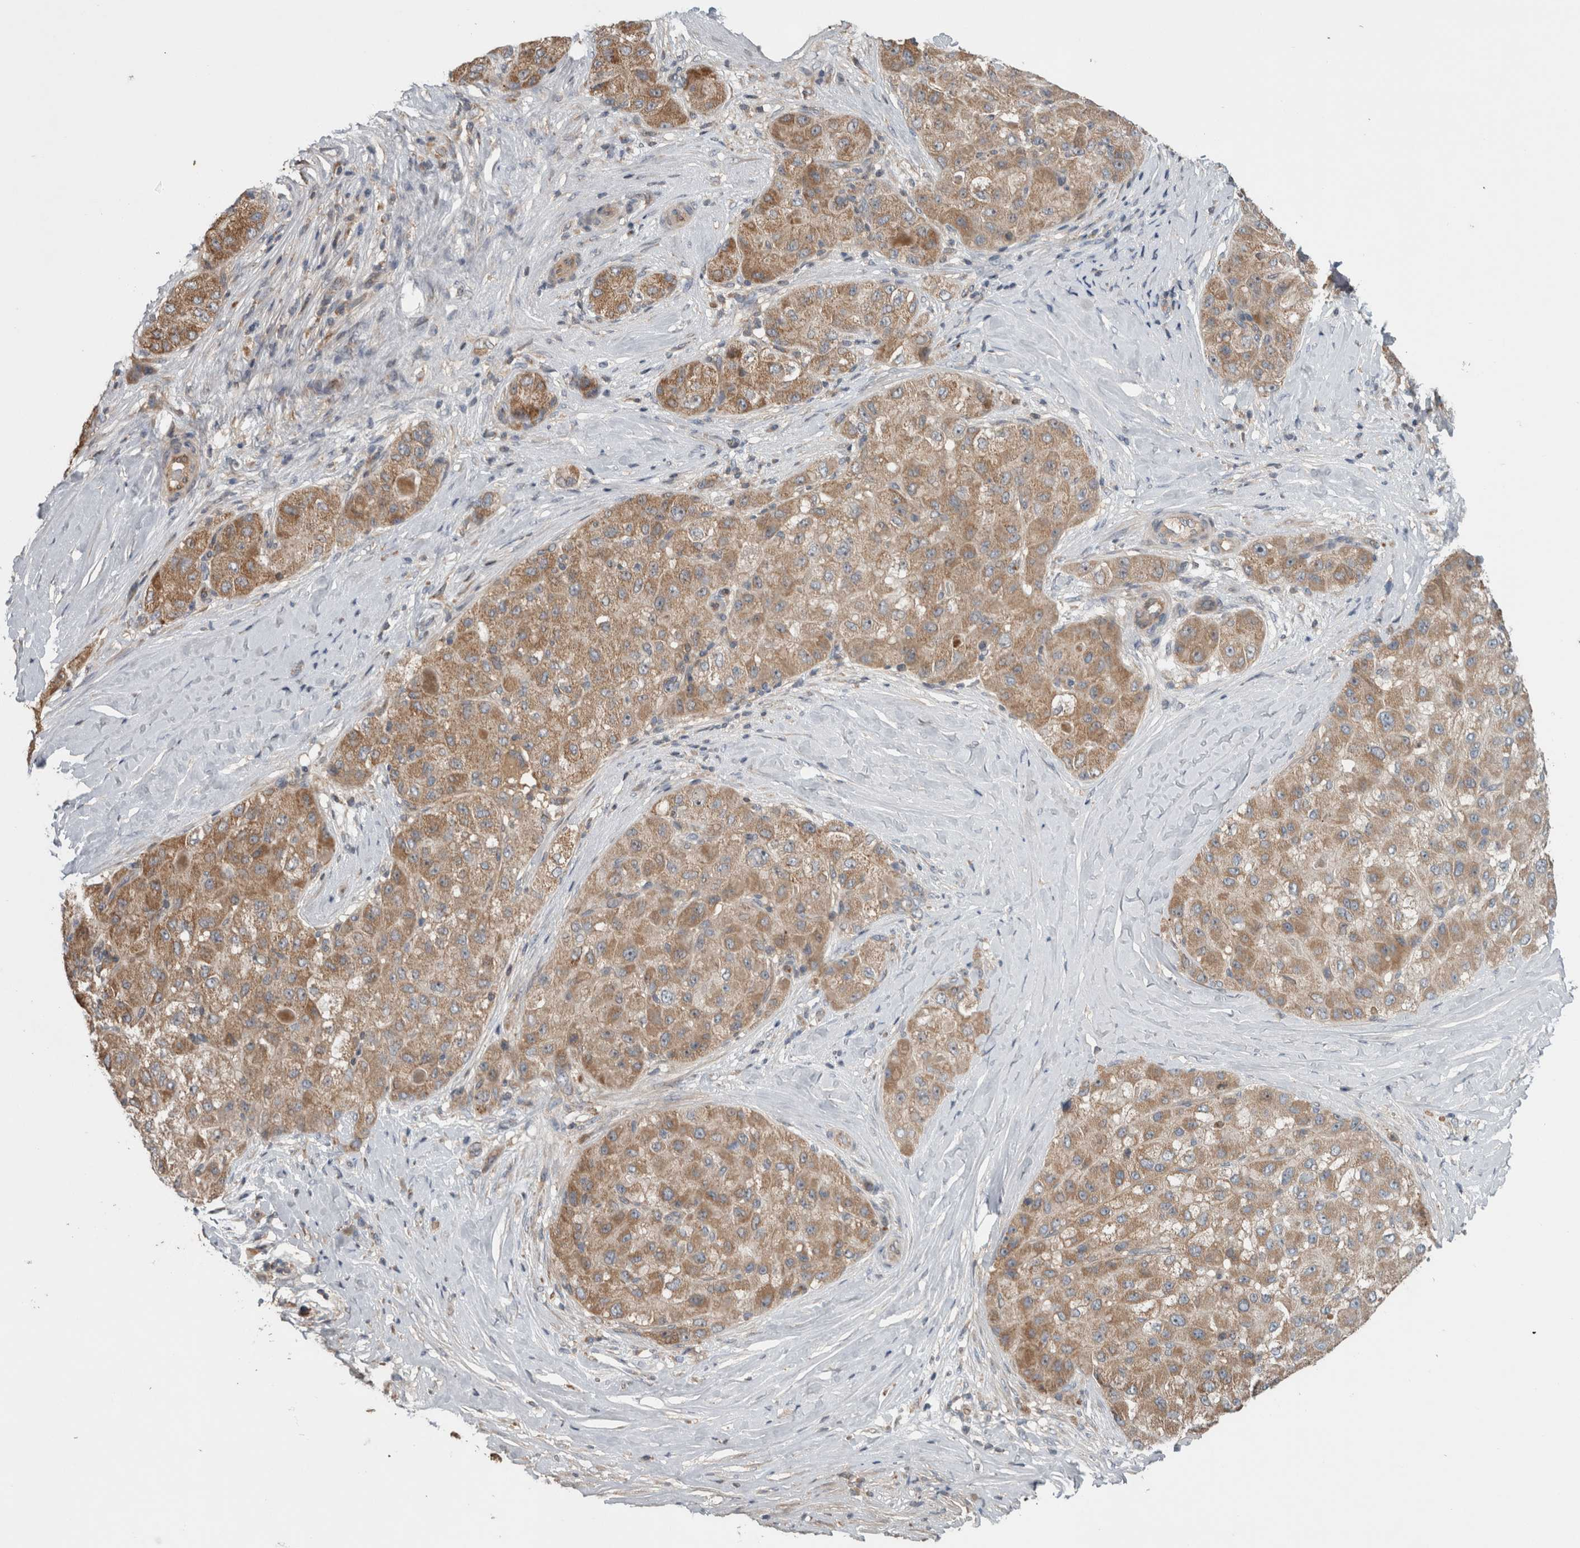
{"staining": {"intensity": "moderate", "quantity": ">75%", "location": "cytoplasmic/membranous"}, "tissue": "liver cancer", "cell_type": "Tumor cells", "image_type": "cancer", "snomed": [{"axis": "morphology", "description": "Carcinoma, Hepatocellular, NOS"}, {"axis": "topography", "description": "Liver"}], "caption": "Liver hepatocellular carcinoma stained for a protein (brown) displays moderate cytoplasmic/membranous positive positivity in about >75% of tumor cells.", "gene": "TARBP1", "patient": {"sex": "male", "age": 80}}